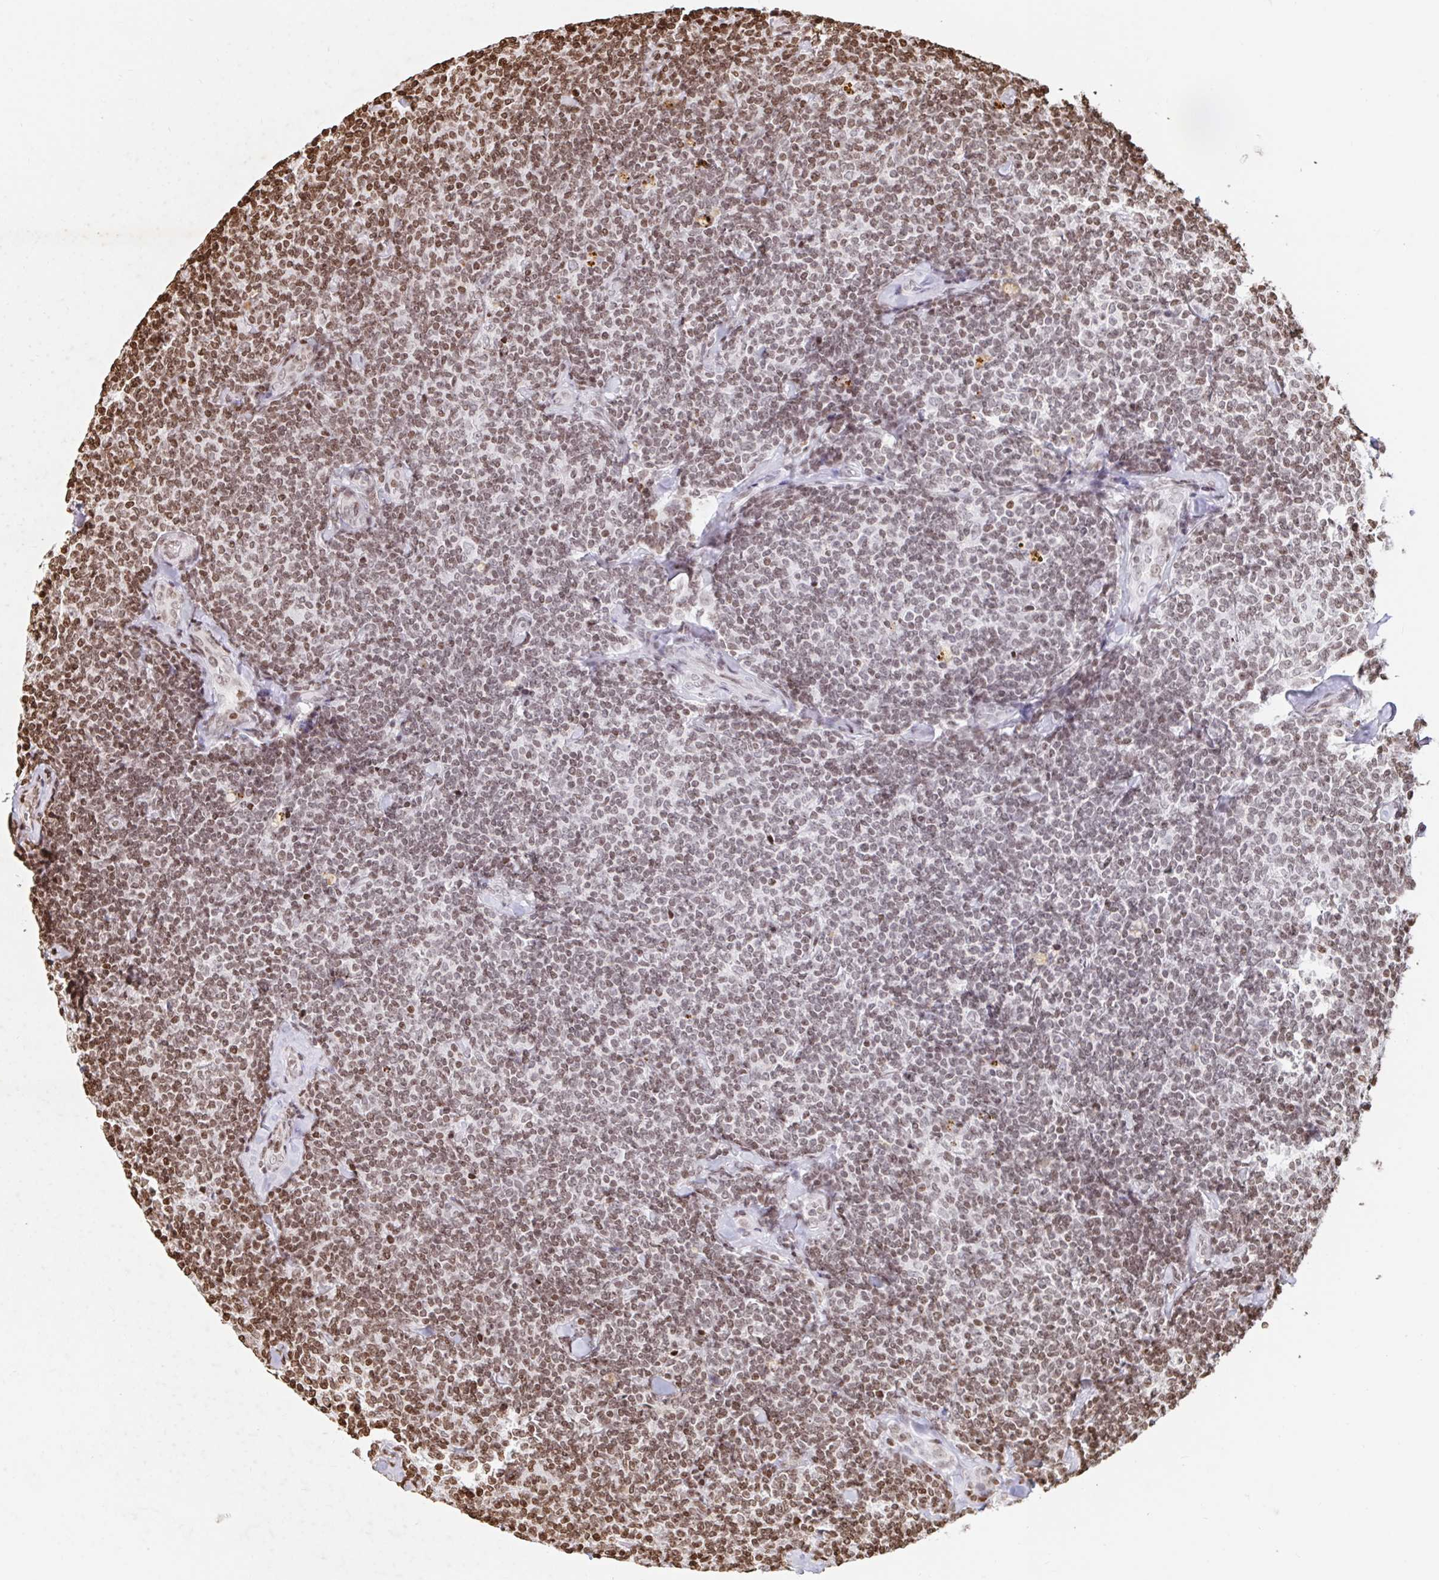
{"staining": {"intensity": "moderate", "quantity": "25%-75%", "location": "nuclear"}, "tissue": "lymphoma", "cell_type": "Tumor cells", "image_type": "cancer", "snomed": [{"axis": "morphology", "description": "Malignant lymphoma, non-Hodgkin's type, Low grade"}, {"axis": "topography", "description": "Lymph node"}], "caption": "Immunohistochemistry (IHC) of malignant lymphoma, non-Hodgkin's type (low-grade) demonstrates medium levels of moderate nuclear staining in approximately 25%-75% of tumor cells.", "gene": "H2BC5", "patient": {"sex": "female", "age": 56}}